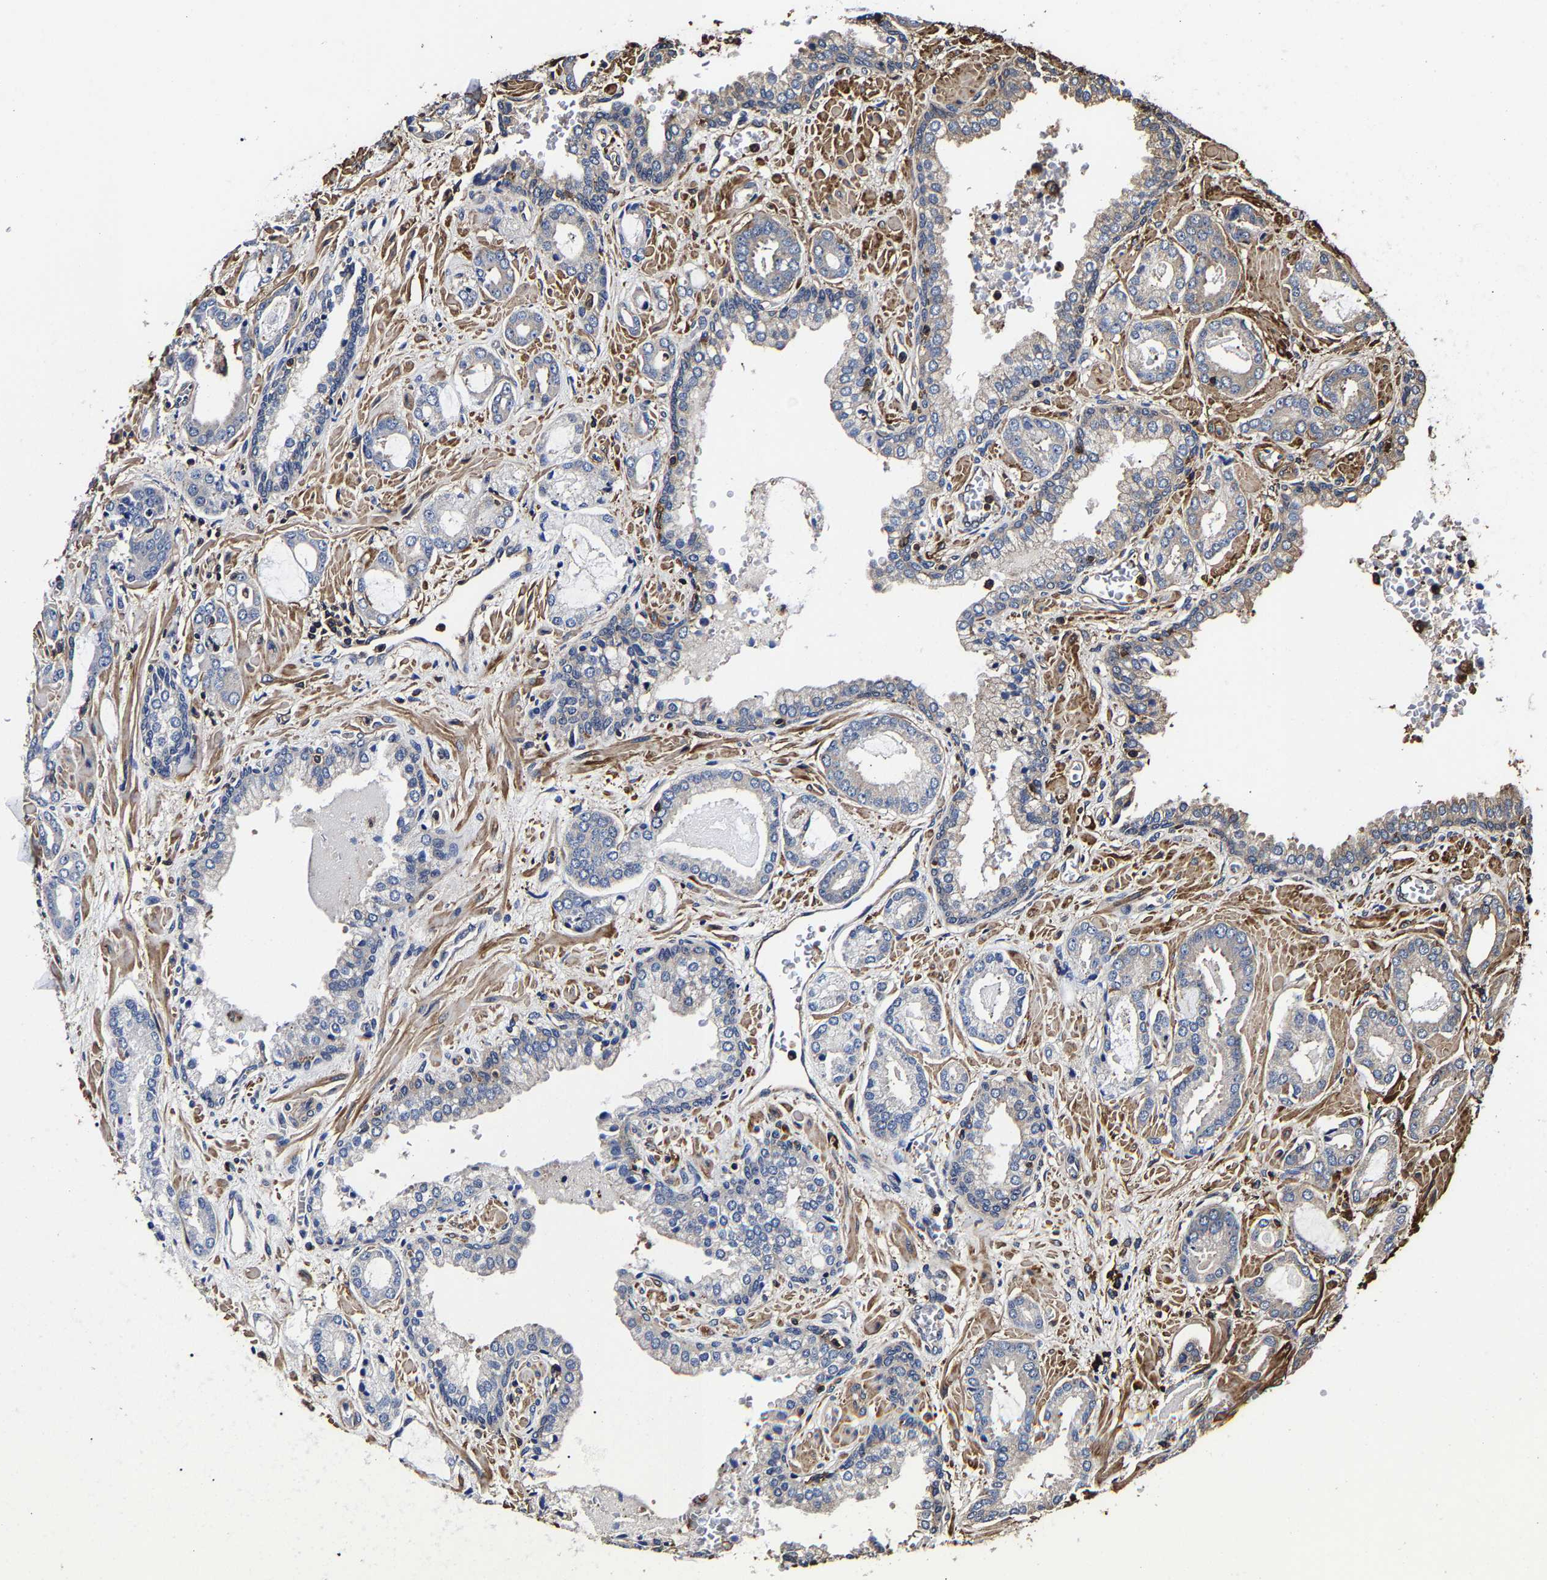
{"staining": {"intensity": "negative", "quantity": "none", "location": "none"}, "tissue": "prostate cancer", "cell_type": "Tumor cells", "image_type": "cancer", "snomed": [{"axis": "morphology", "description": "Adenocarcinoma, Low grade"}, {"axis": "topography", "description": "Prostate"}], "caption": "Human prostate cancer stained for a protein using immunohistochemistry exhibits no positivity in tumor cells.", "gene": "SSH3", "patient": {"sex": "male", "age": 53}}